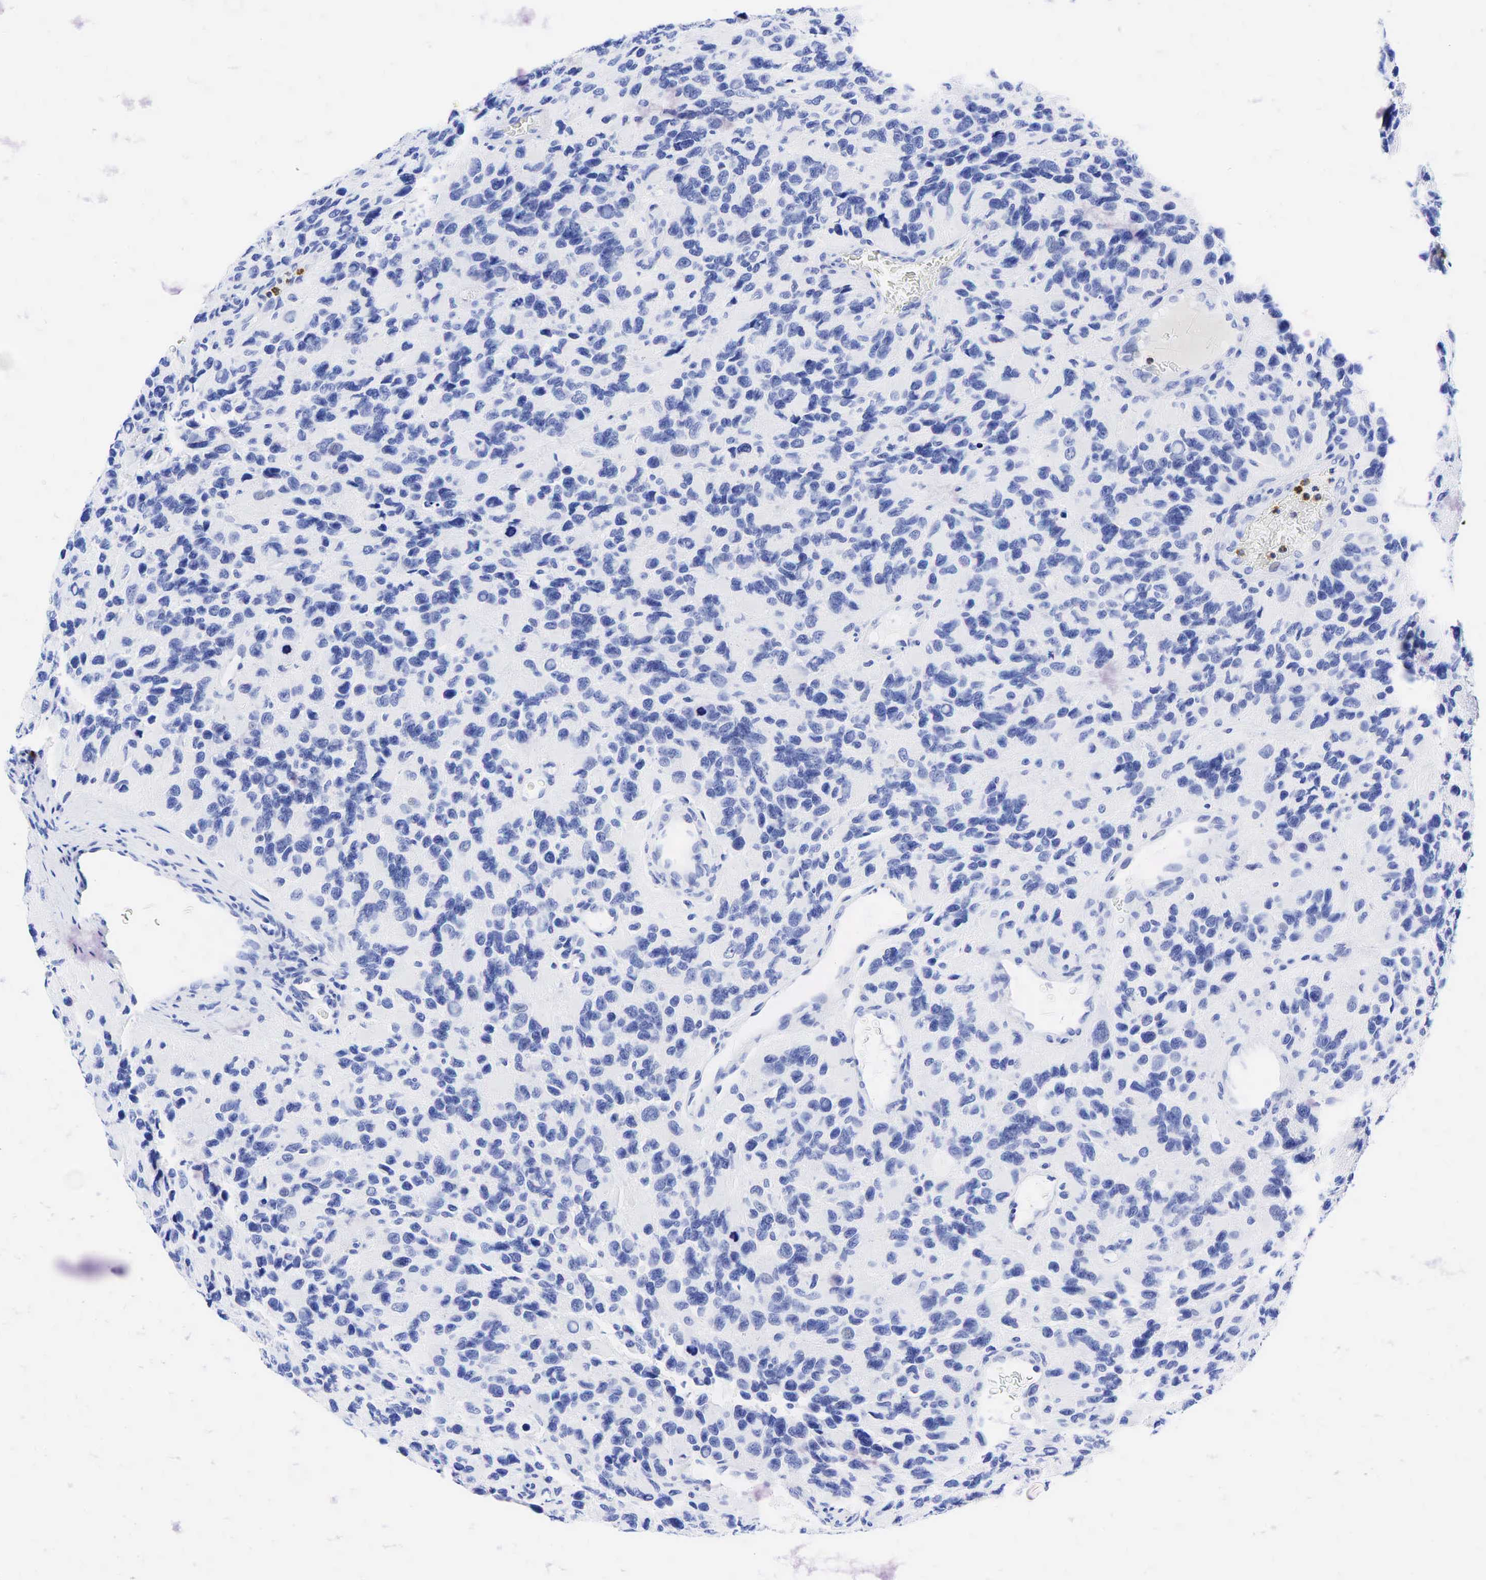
{"staining": {"intensity": "negative", "quantity": "none", "location": "none"}, "tissue": "glioma", "cell_type": "Tumor cells", "image_type": "cancer", "snomed": [{"axis": "morphology", "description": "Glioma, malignant, High grade"}, {"axis": "topography", "description": "Brain"}], "caption": "Immunohistochemistry (IHC) of human glioma demonstrates no expression in tumor cells.", "gene": "FUT4", "patient": {"sex": "male", "age": 77}}